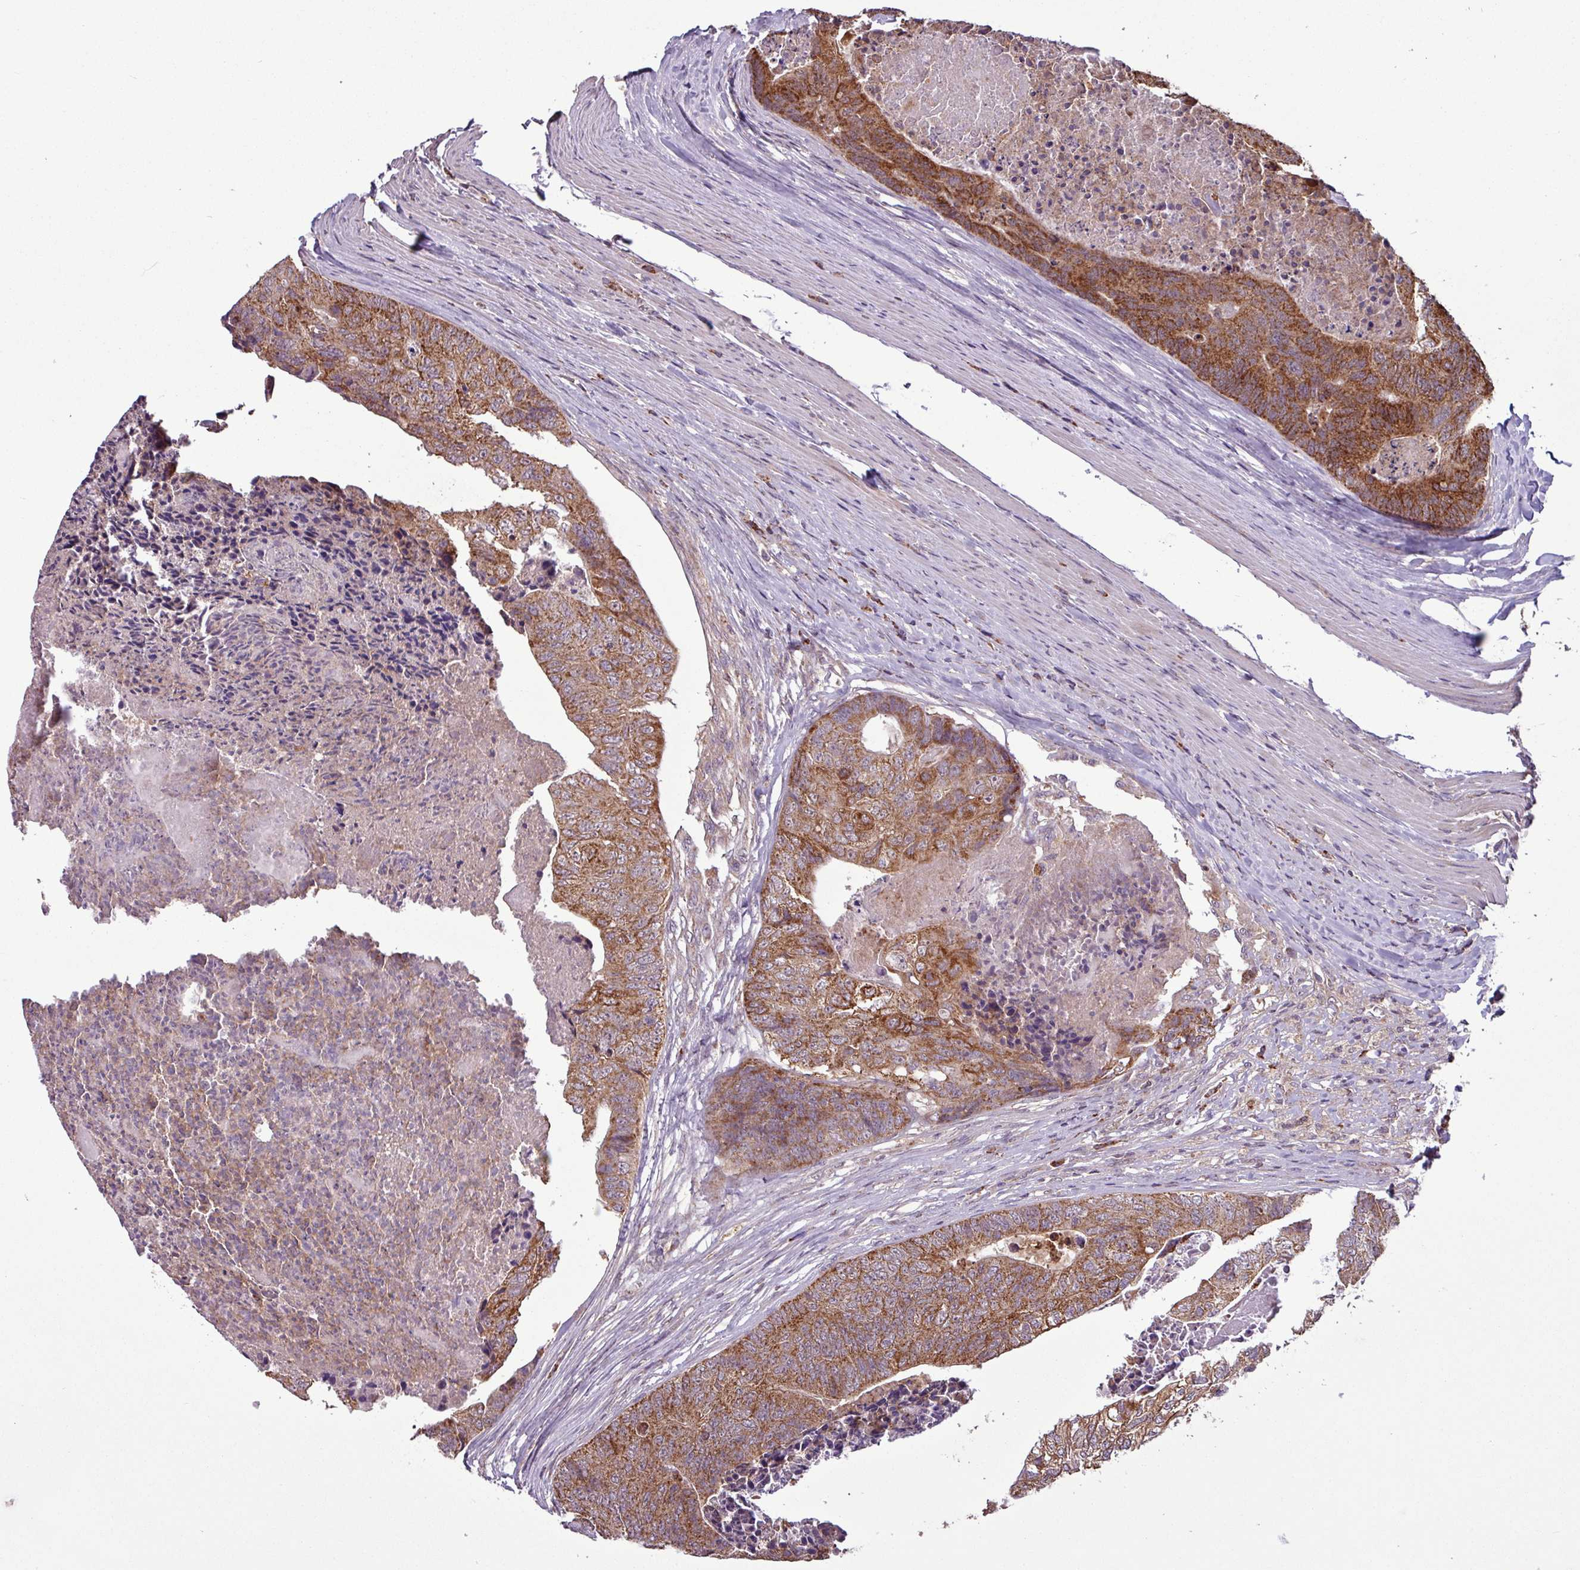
{"staining": {"intensity": "strong", "quantity": ">75%", "location": "cytoplasmic/membranous"}, "tissue": "colorectal cancer", "cell_type": "Tumor cells", "image_type": "cancer", "snomed": [{"axis": "morphology", "description": "Adenocarcinoma, NOS"}, {"axis": "topography", "description": "Colon"}], "caption": "Colorectal adenocarcinoma was stained to show a protein in brown. There is high levels of strong cytoplasmic/membranous expression in approximately >75% of tumor cells.", "gene": "MCTP2", "patient": {"sex": "female", "age": 67}}